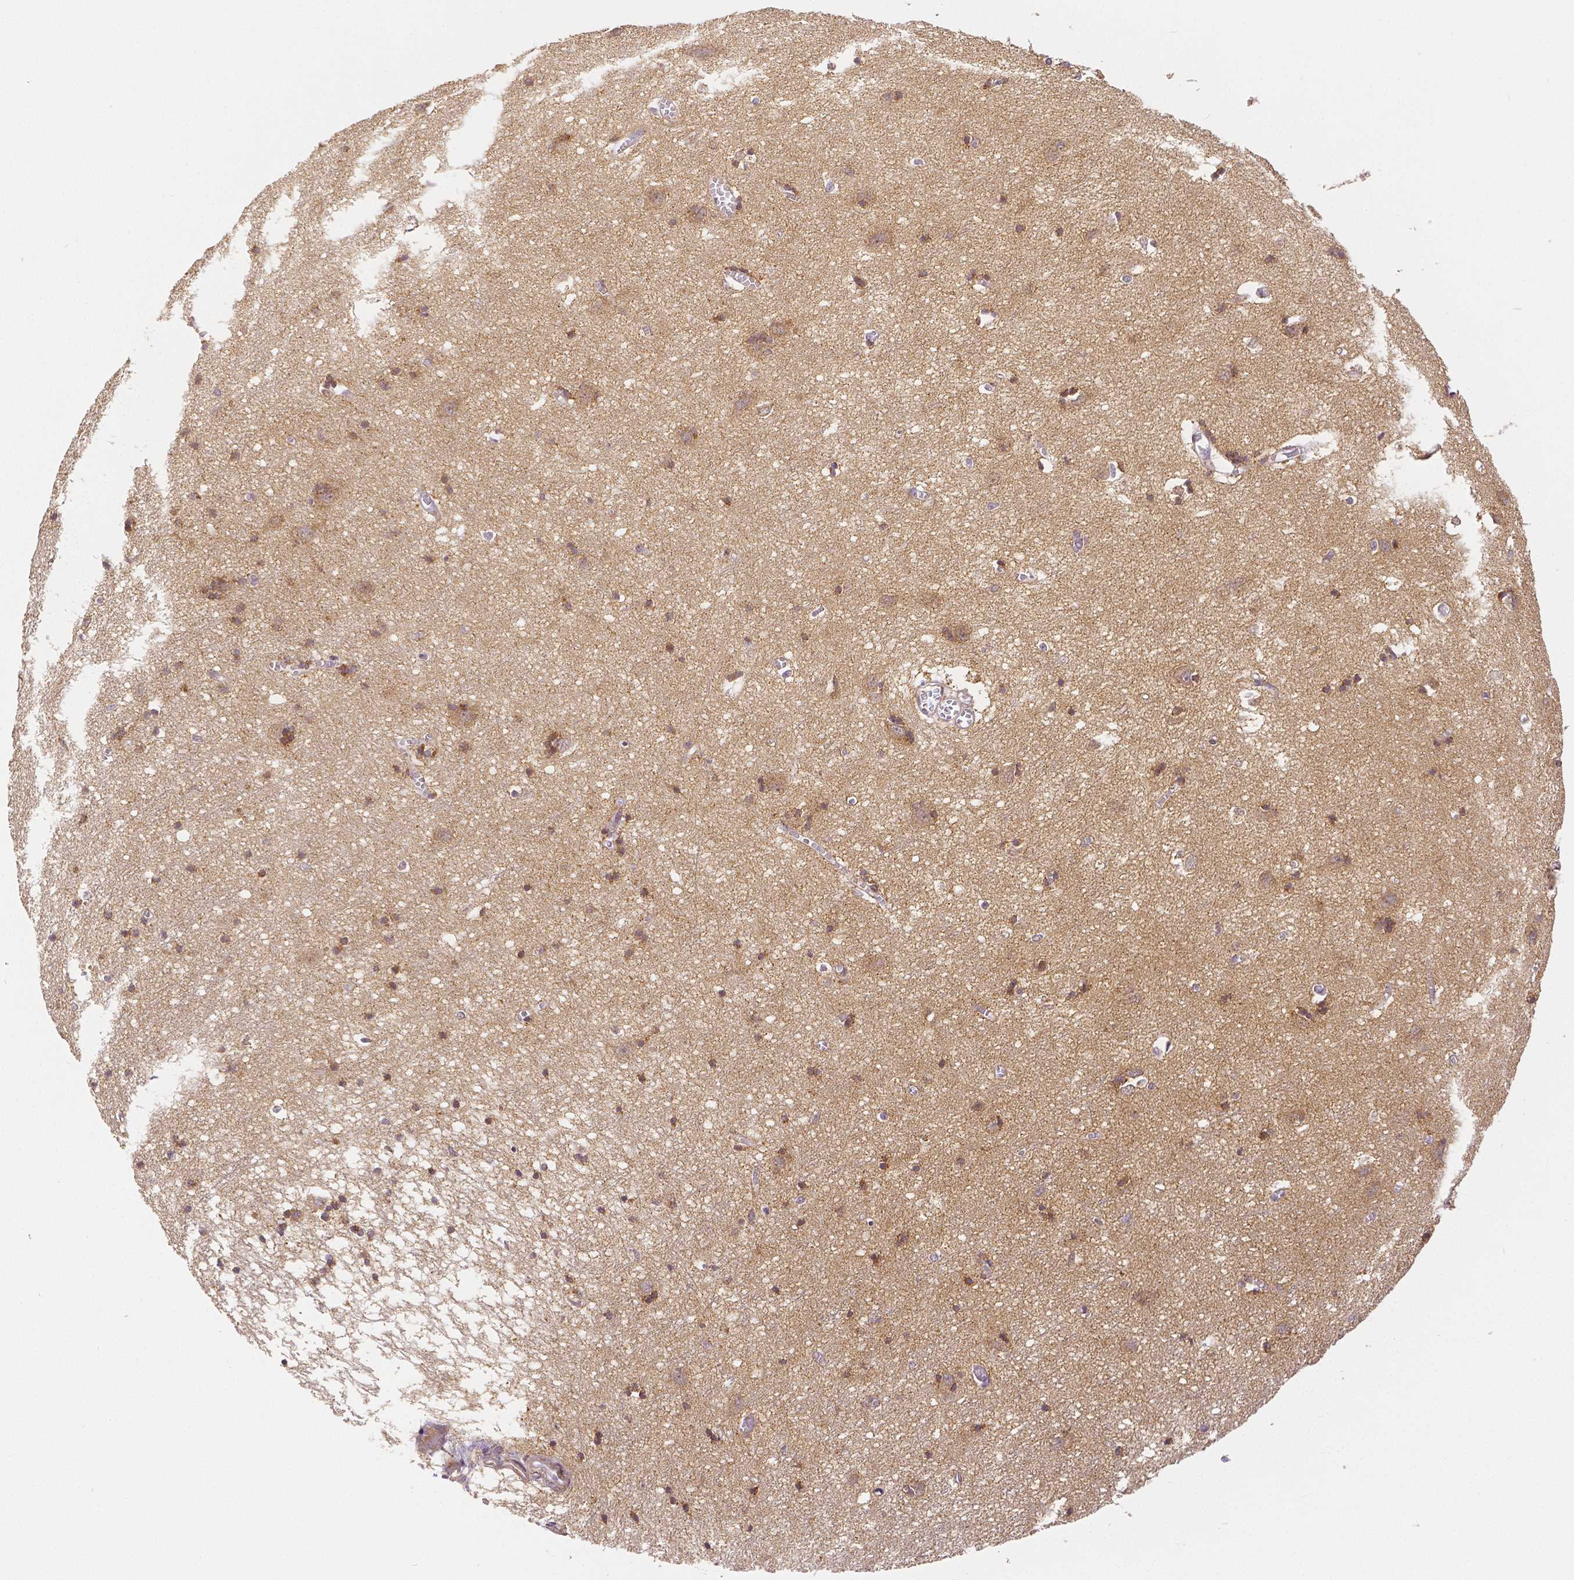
{"staining": {"intensity": "moderate", "quantity": "<25%", "location": "cytoplasmic/membranous"}, "tissue": "cerebral cortex", "cell_type": "Endothelial cells", "image_type": "normal", "snomed": [{"axis": "morphology", "description": "Normal tissue, NOS"}, {"axis": "topography", "description": "Cerebral cortex"}], "caption": "The micrograph exhibits a brown stain indicating the presence of a protein in the cytoplasmic/membranous of endothelial cells in cerebral cortex. (DAB = brown stain, brightfield microscopy at high magnification).", "gene": "RHOT1", "patient": {"sex": "male", "age": 70}}